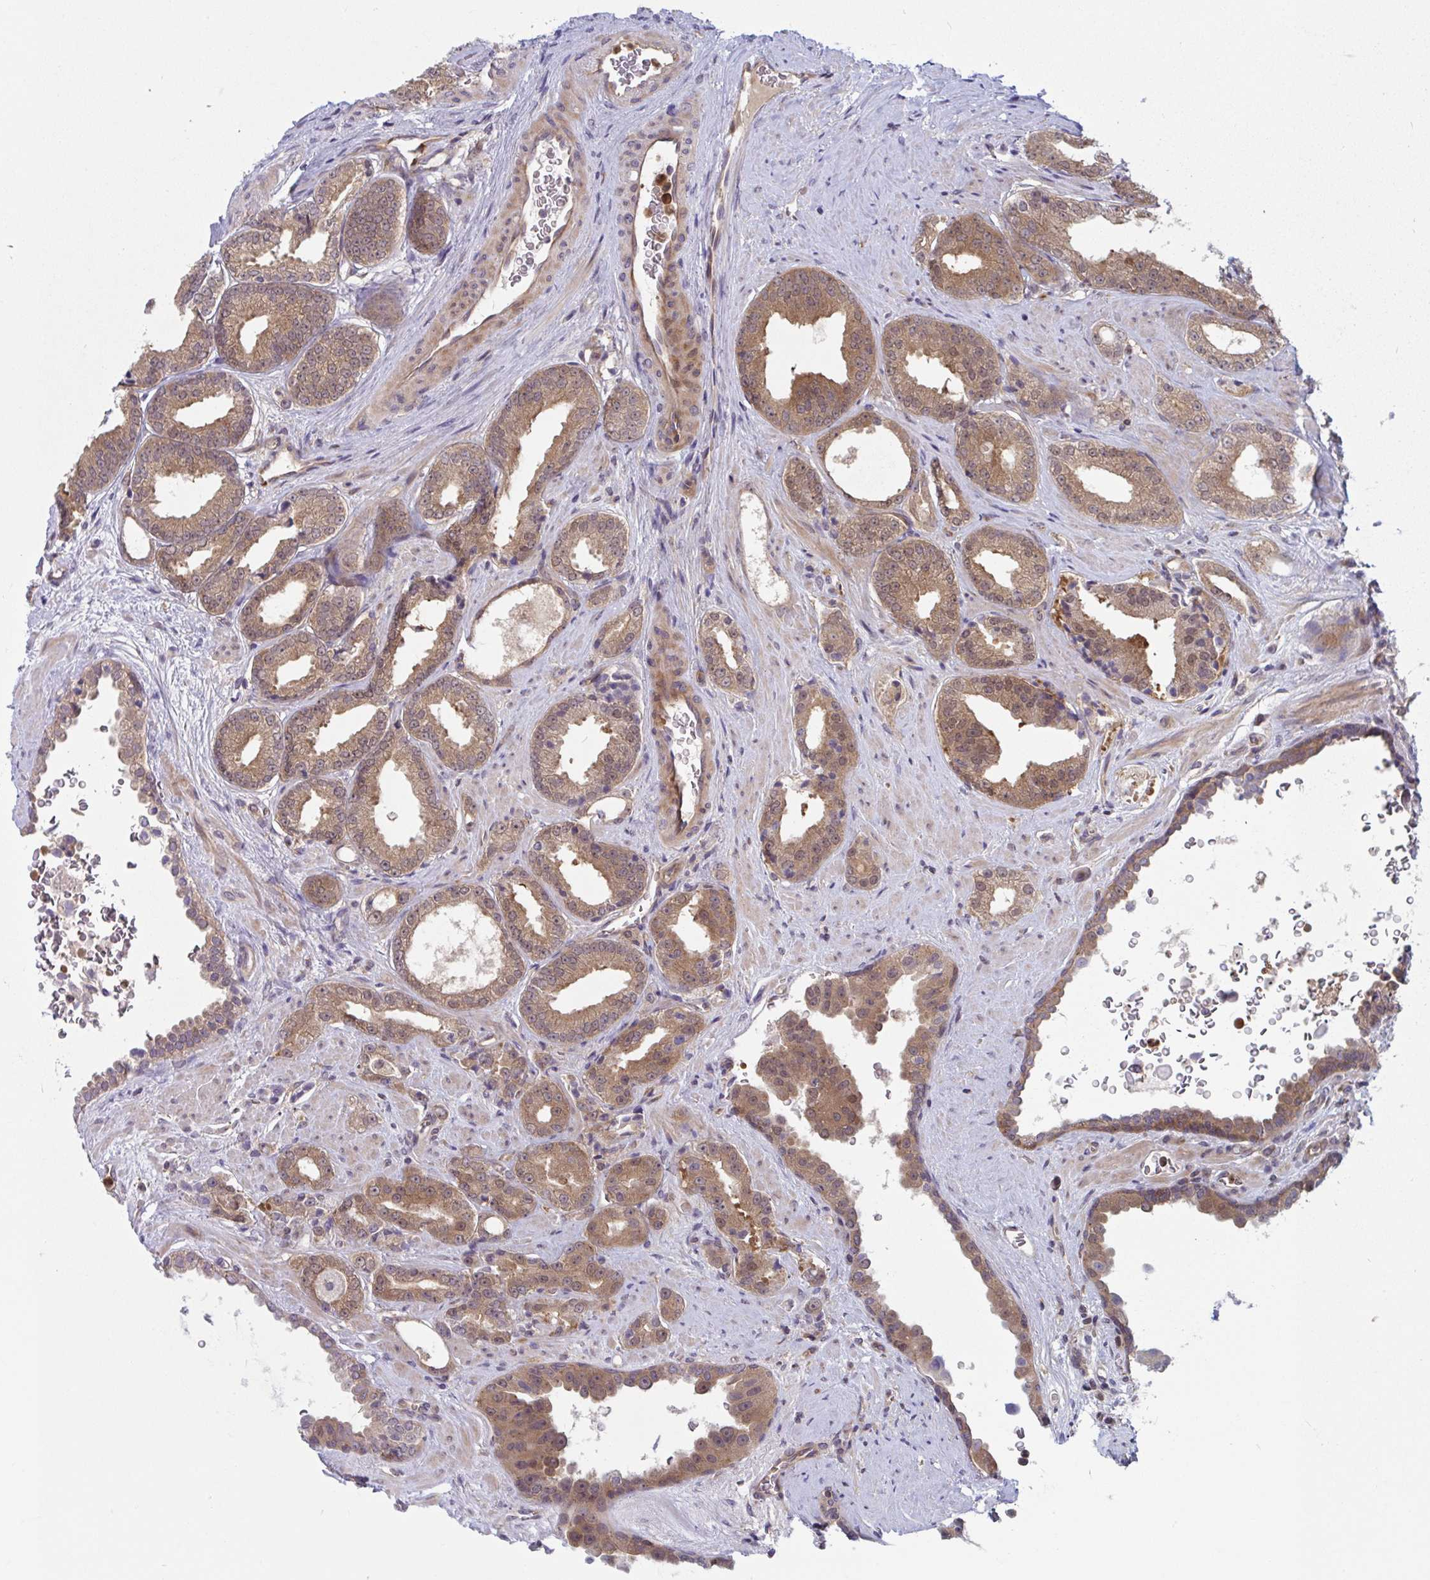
{"staining": {"intensity": "moderate", "quantity": ">75%", "location": "cytoplasmic/membranous,nuclear"}, "tissue": "prostate cancer", "cell_type": "Tumor cells", "image_type": "cancer", "snomed": [{"axis": "morphology", "description": "Adenocarcinoma, Low grade"}, {"axis": "topography", "description": "Prostate"}], "caption": "An IHC micrograph of tumor tissue is shown. Protein staining in brown shows moderate cytoplasmic/membranous and nuclear positivity in prostate cancer (adenocarcinoma (low-grade)) within tumor cells.", "gene": "LMNTD2", "patient": {"sex": "male", "age": 67}}